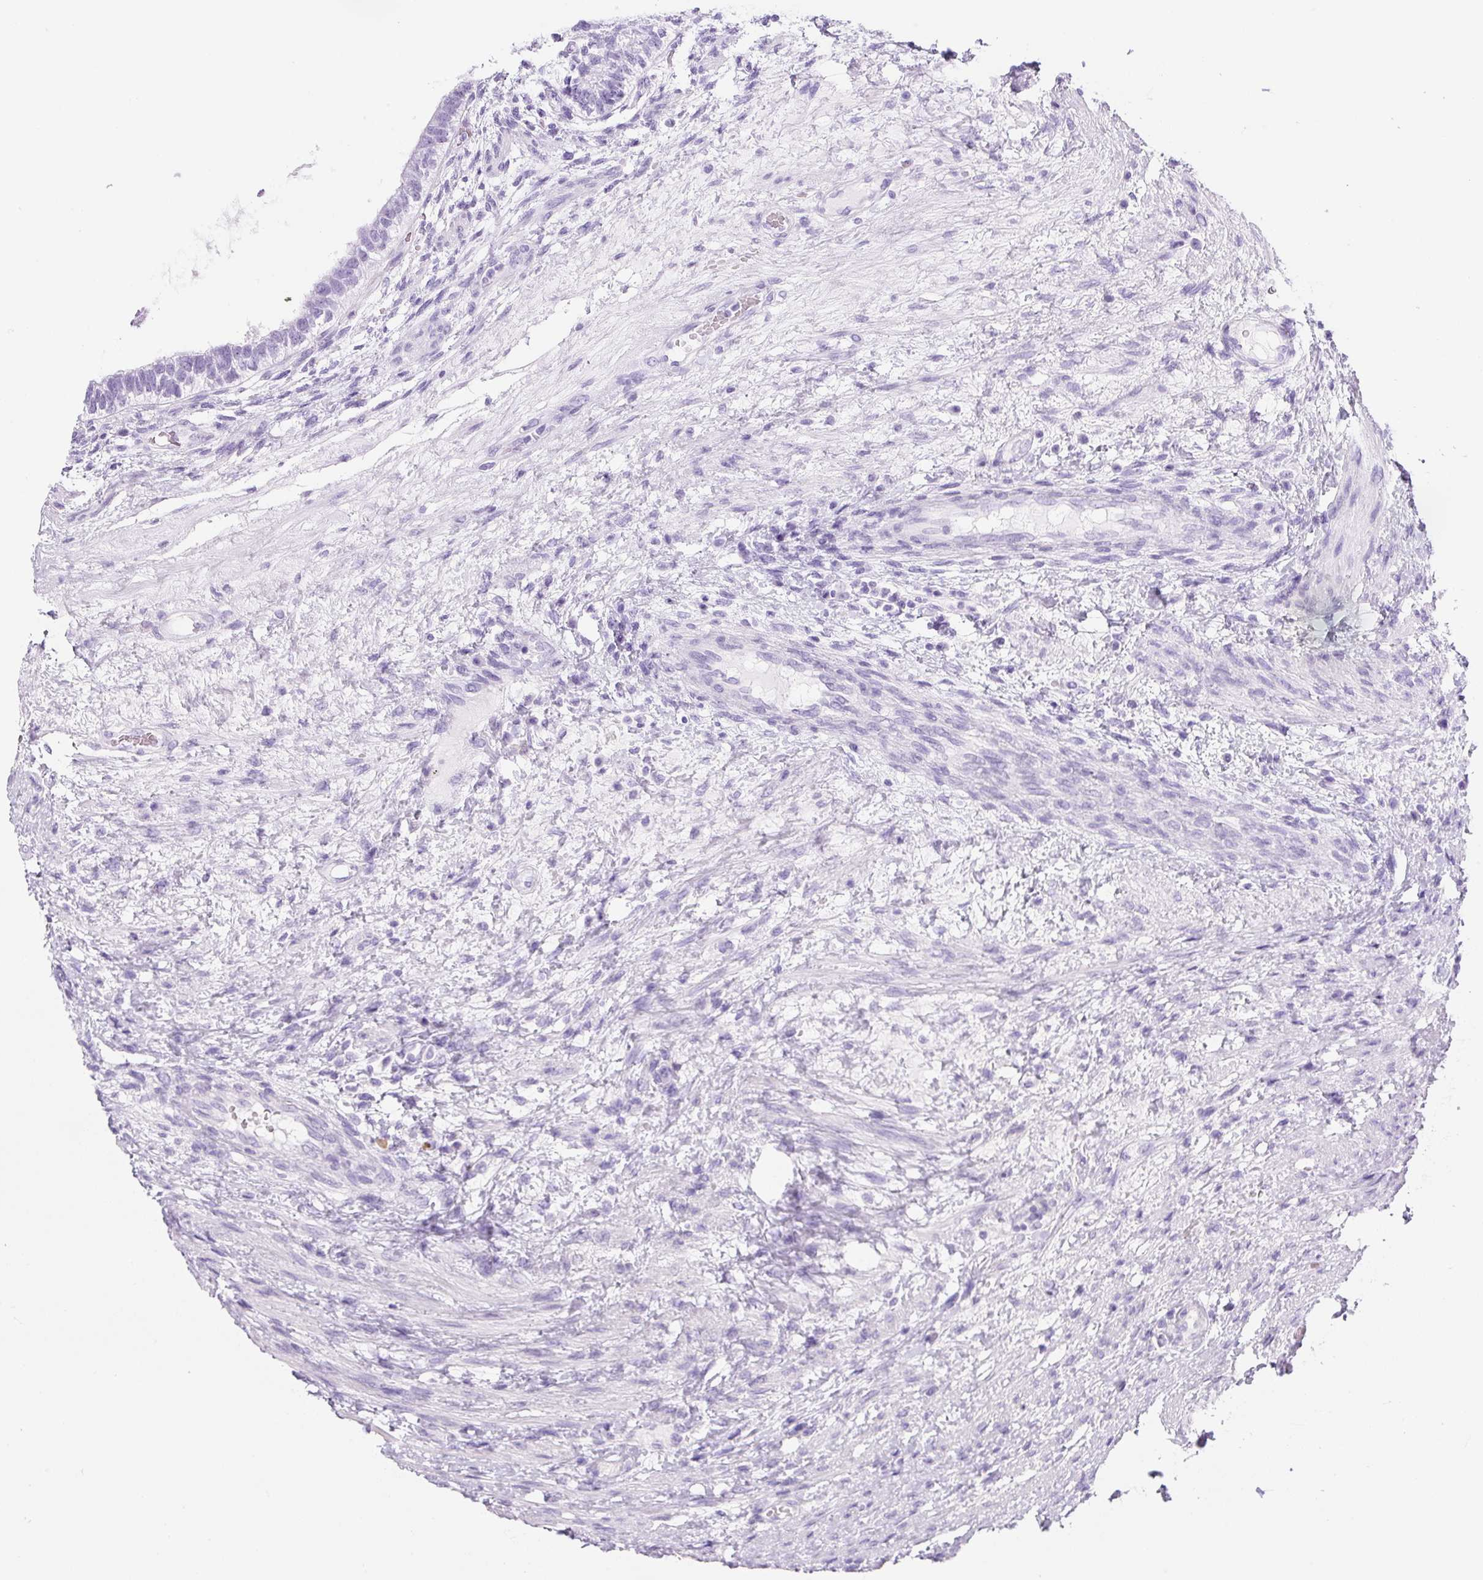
{"staining": {"intensity": "negative", "quantity": "none", "location": "none"}, "tissue": "testis cancer", "cell_type": "Tumor cells", "image_type": "cancer", "snomed": [{"axis": "morphology", "description": "Carcinoma, Embryonal, NOS"}, {"axis": "topography", "description": "Testis"}], "caption": "The histopathology image displays no significant positivity in tumor cells of testis embryonal carcinoma.", "gene": "TMEM151B", "patient": {"sex": "male", "age": 26}}